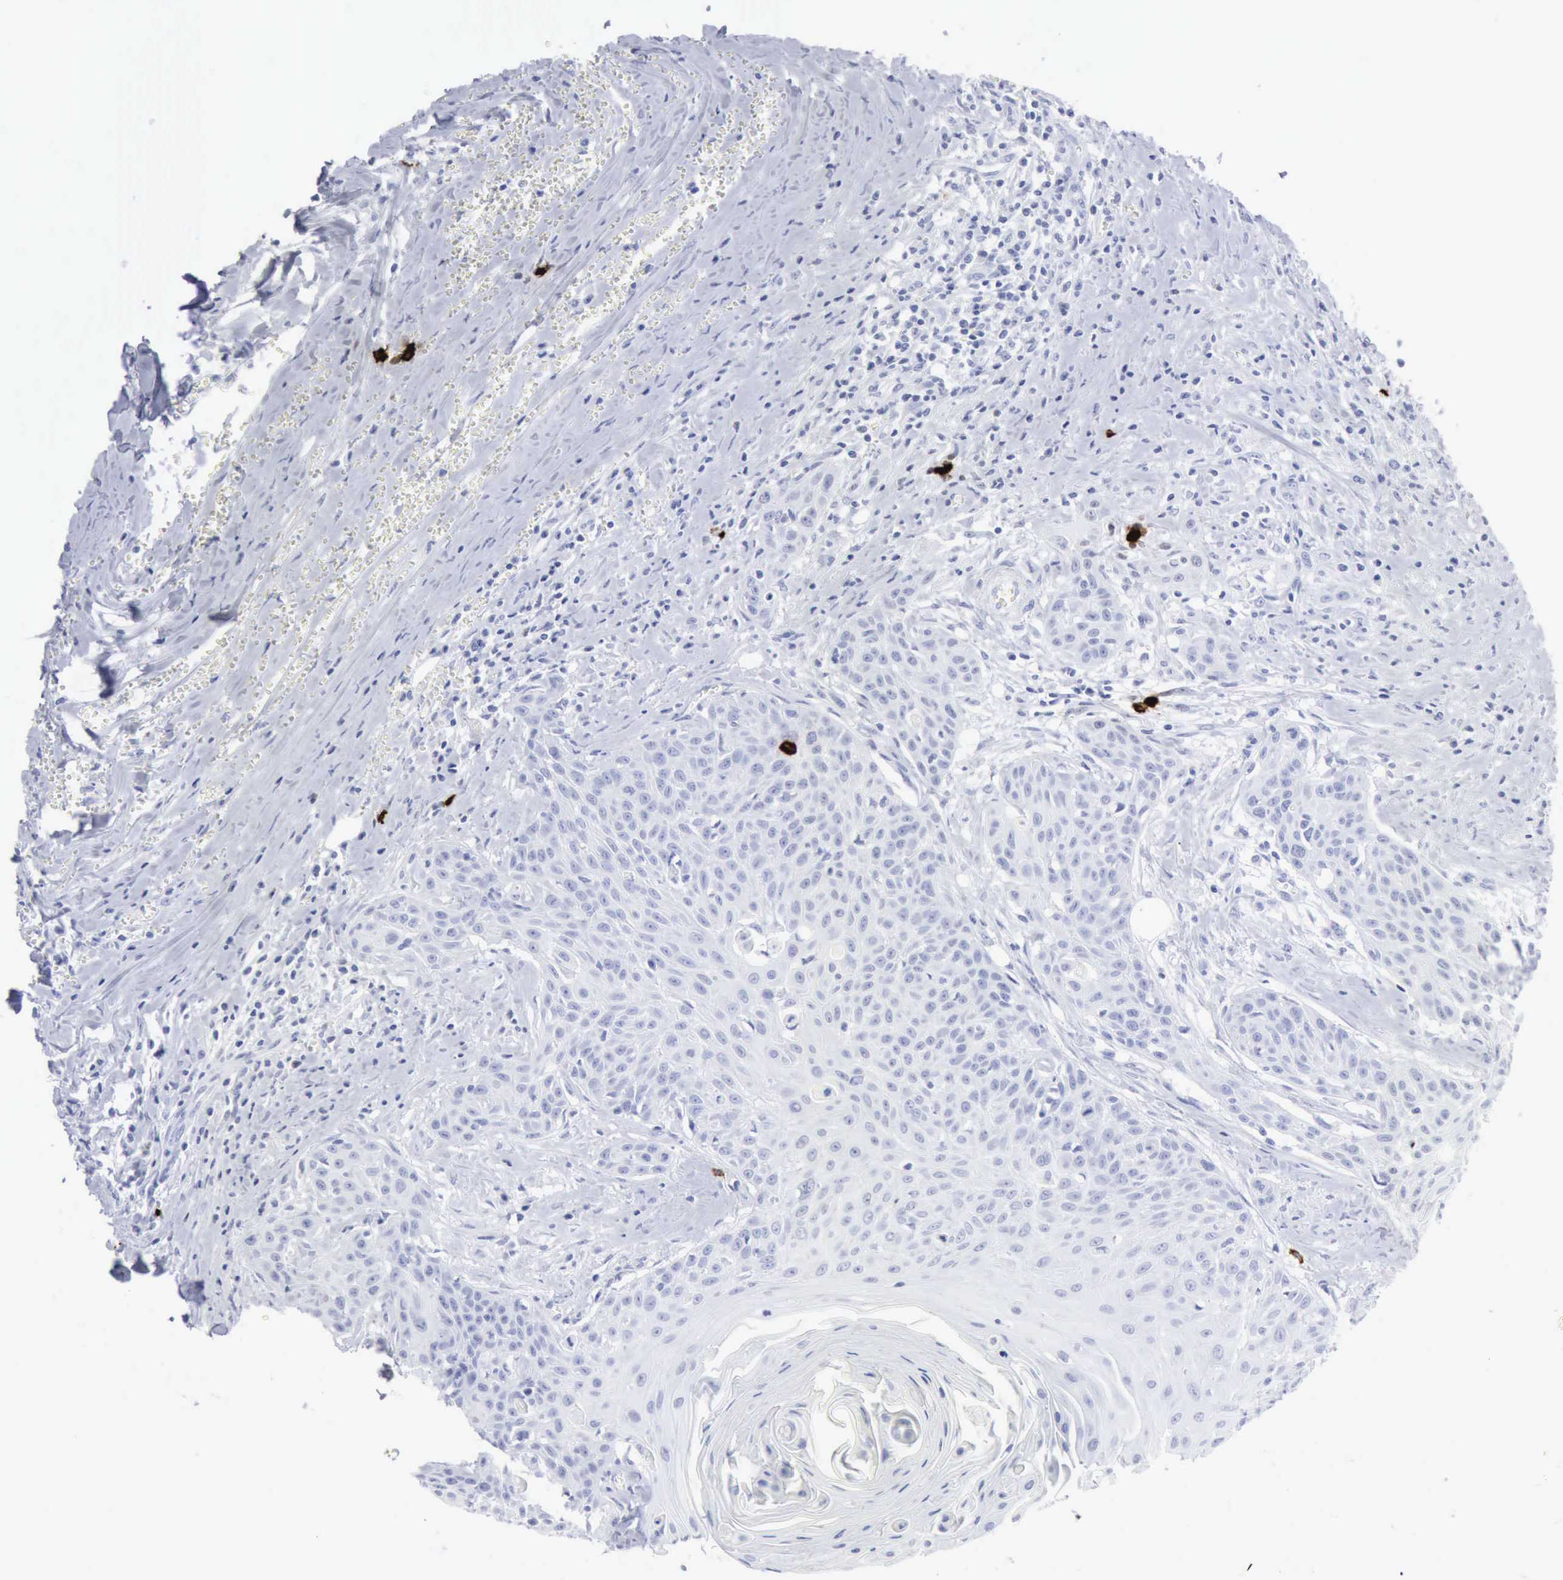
{"staining": {"intensity": "negative", "quantity": "none", "location": "none"}, "tissue": "head and neck cancer", "cell_type": "Tumor cells", "image_type": "cancer", "snomed": [{"axis": "morphology", "description": "Squamous cell carcinoma, NOS"}, {"axis": "morphology", "description": "Squamous cell carcinoma, metastatic, NOS"}, {"axis": "topography", "description": "Lymph node"}, {"axis": "topography", "description": "Salivary gland"}, {"axis": "topography", "description": "Head-Neck"}], "caption": "Head and neck squamous cell carcinoma was stained to show a protein in brown. There is no significant staining in tumor cells. (DAB (3,3'-diaminobenzidine) IHC with hematoxylin counter stain).", "gene": "CMA1", "patient": {"sex": "female", "age": 74}}